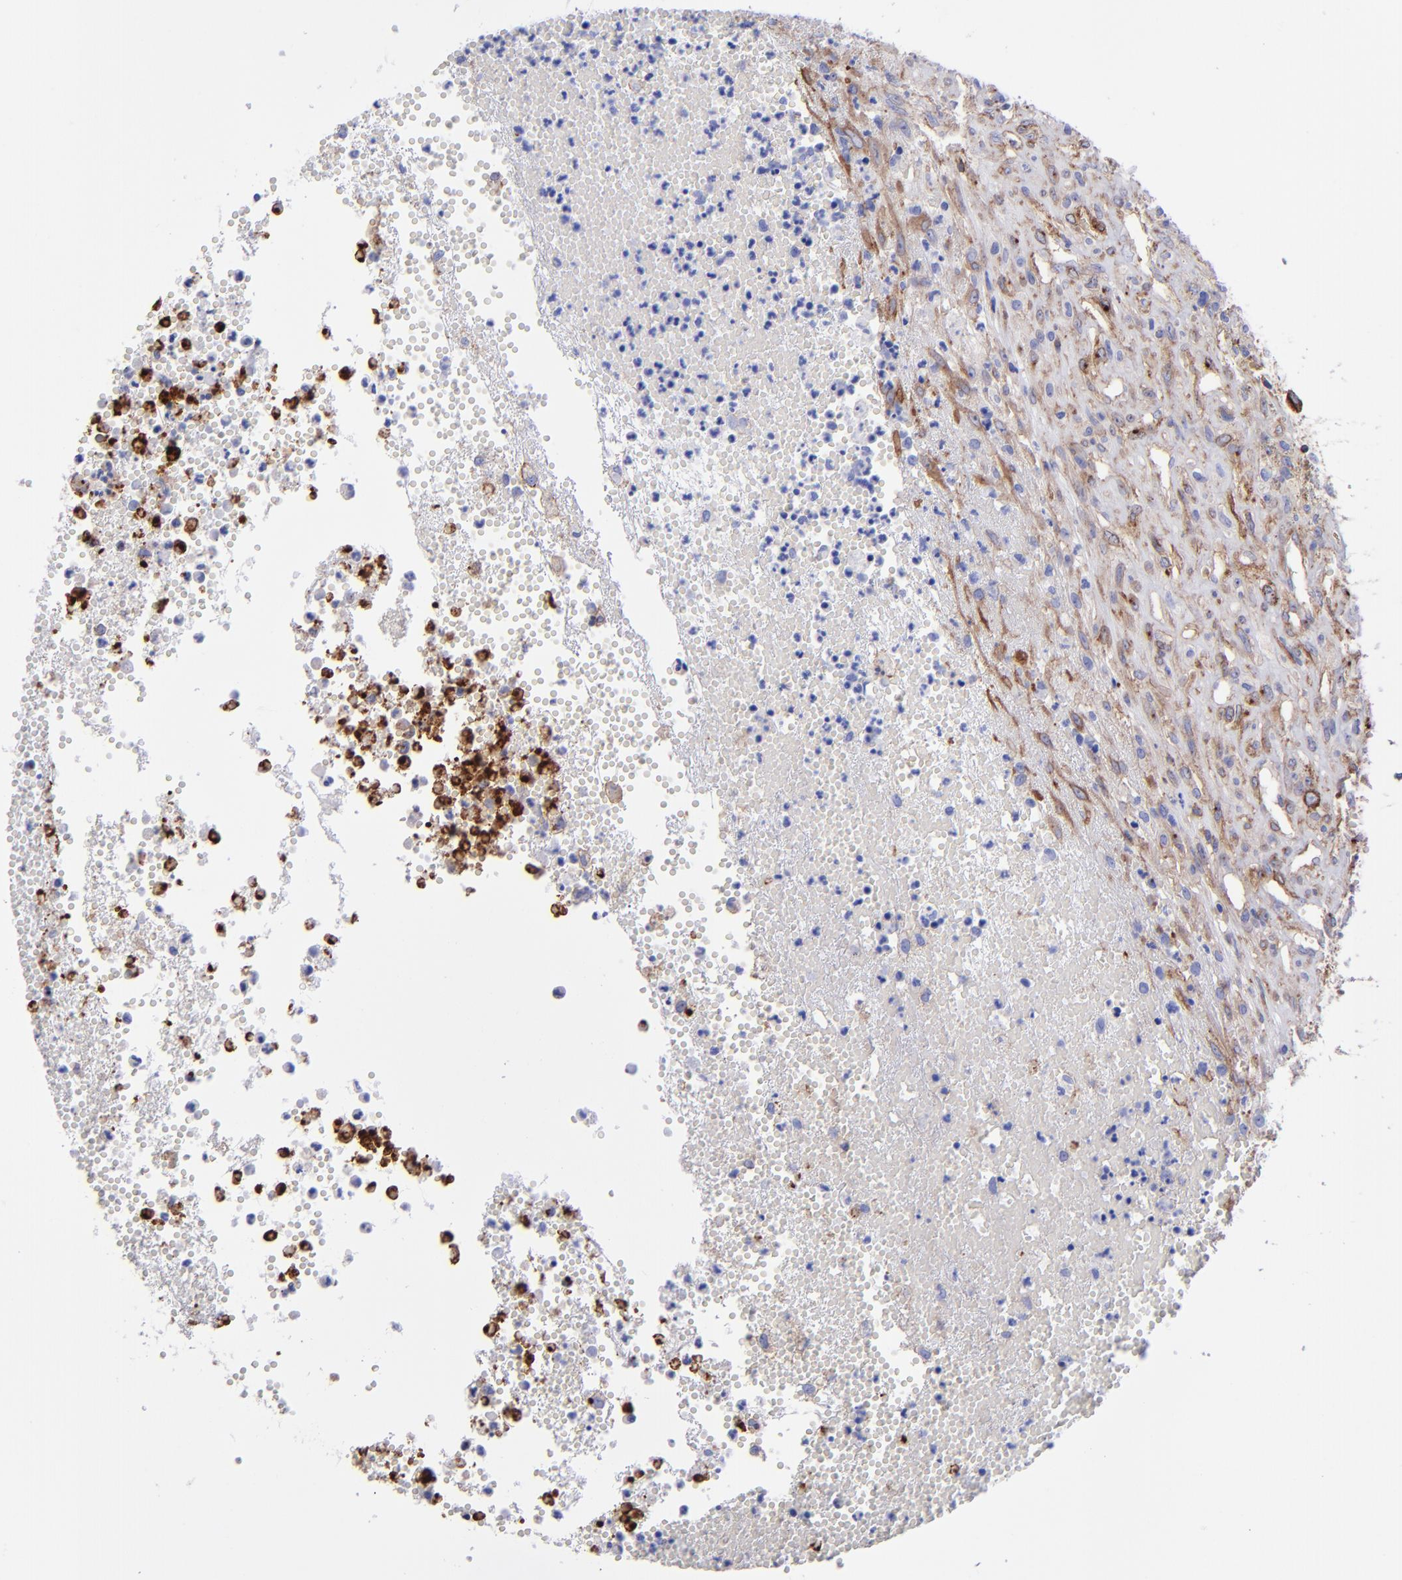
{"staining": {"intensity": "moderate", "quantity": "<25%", "location": "cytoplasmic/membranous"}, "tissue": "glioma", "cell_type": "Tumor cells", "image_type": "cancer", "snomed": [{"axis": "morphology", "description": "Glioma, malignant, High grade"}, {"axis": "topography", "description": "Brain"}], "caption": "This is a micrograph of IHC staining of high-grade glioma (malignant), which shows moderate positivity in the cytoplasmic/membranous of tumor cells.", "gene": "ITGAV", "patient": {"sex": "male", "age": 66}}